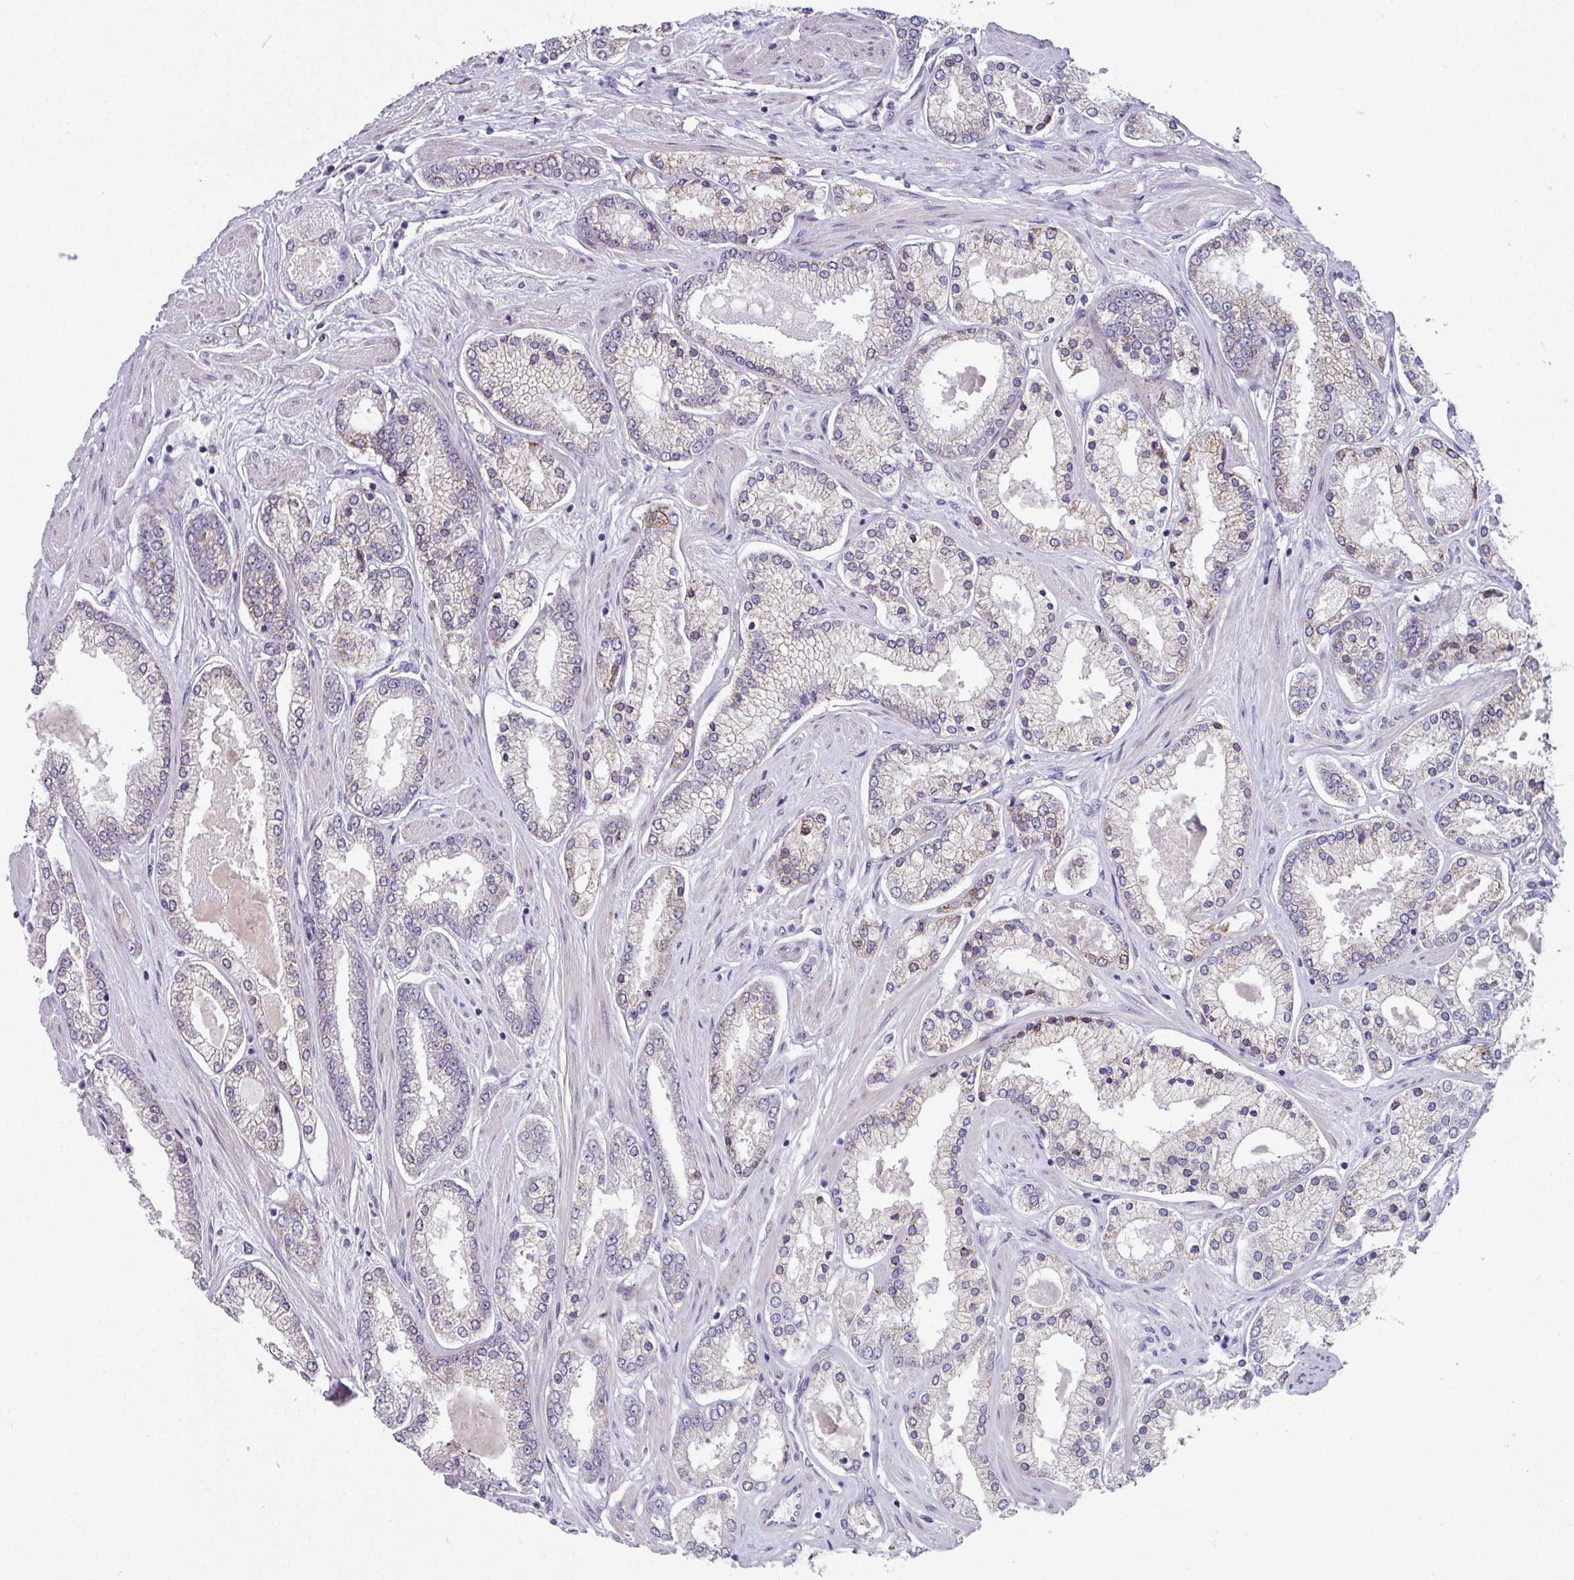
{"staining": {"intensity": "weak", "quantity": "<25%", "location": "cytoplasmic/membranous"}, "tissue": "prostate cancer", "cell_type": "Tumor cells", "image_type": "cancer", "snomed": [{"axis": "morphology", "description": "Adenocarcinoma, Low grade"}, {"axis": "topography", "description": "Prostate"}], "caption": "IHC micrograph of neoplastic tissue: human prostate cancer (low-grade adenocarcinoma) stained with DAB (3,3'-diaminobenzidine) shows no significant protein expression in tumor cells.", "gene": "BMS1", "patient": {"sex": "male", "age": 42}}